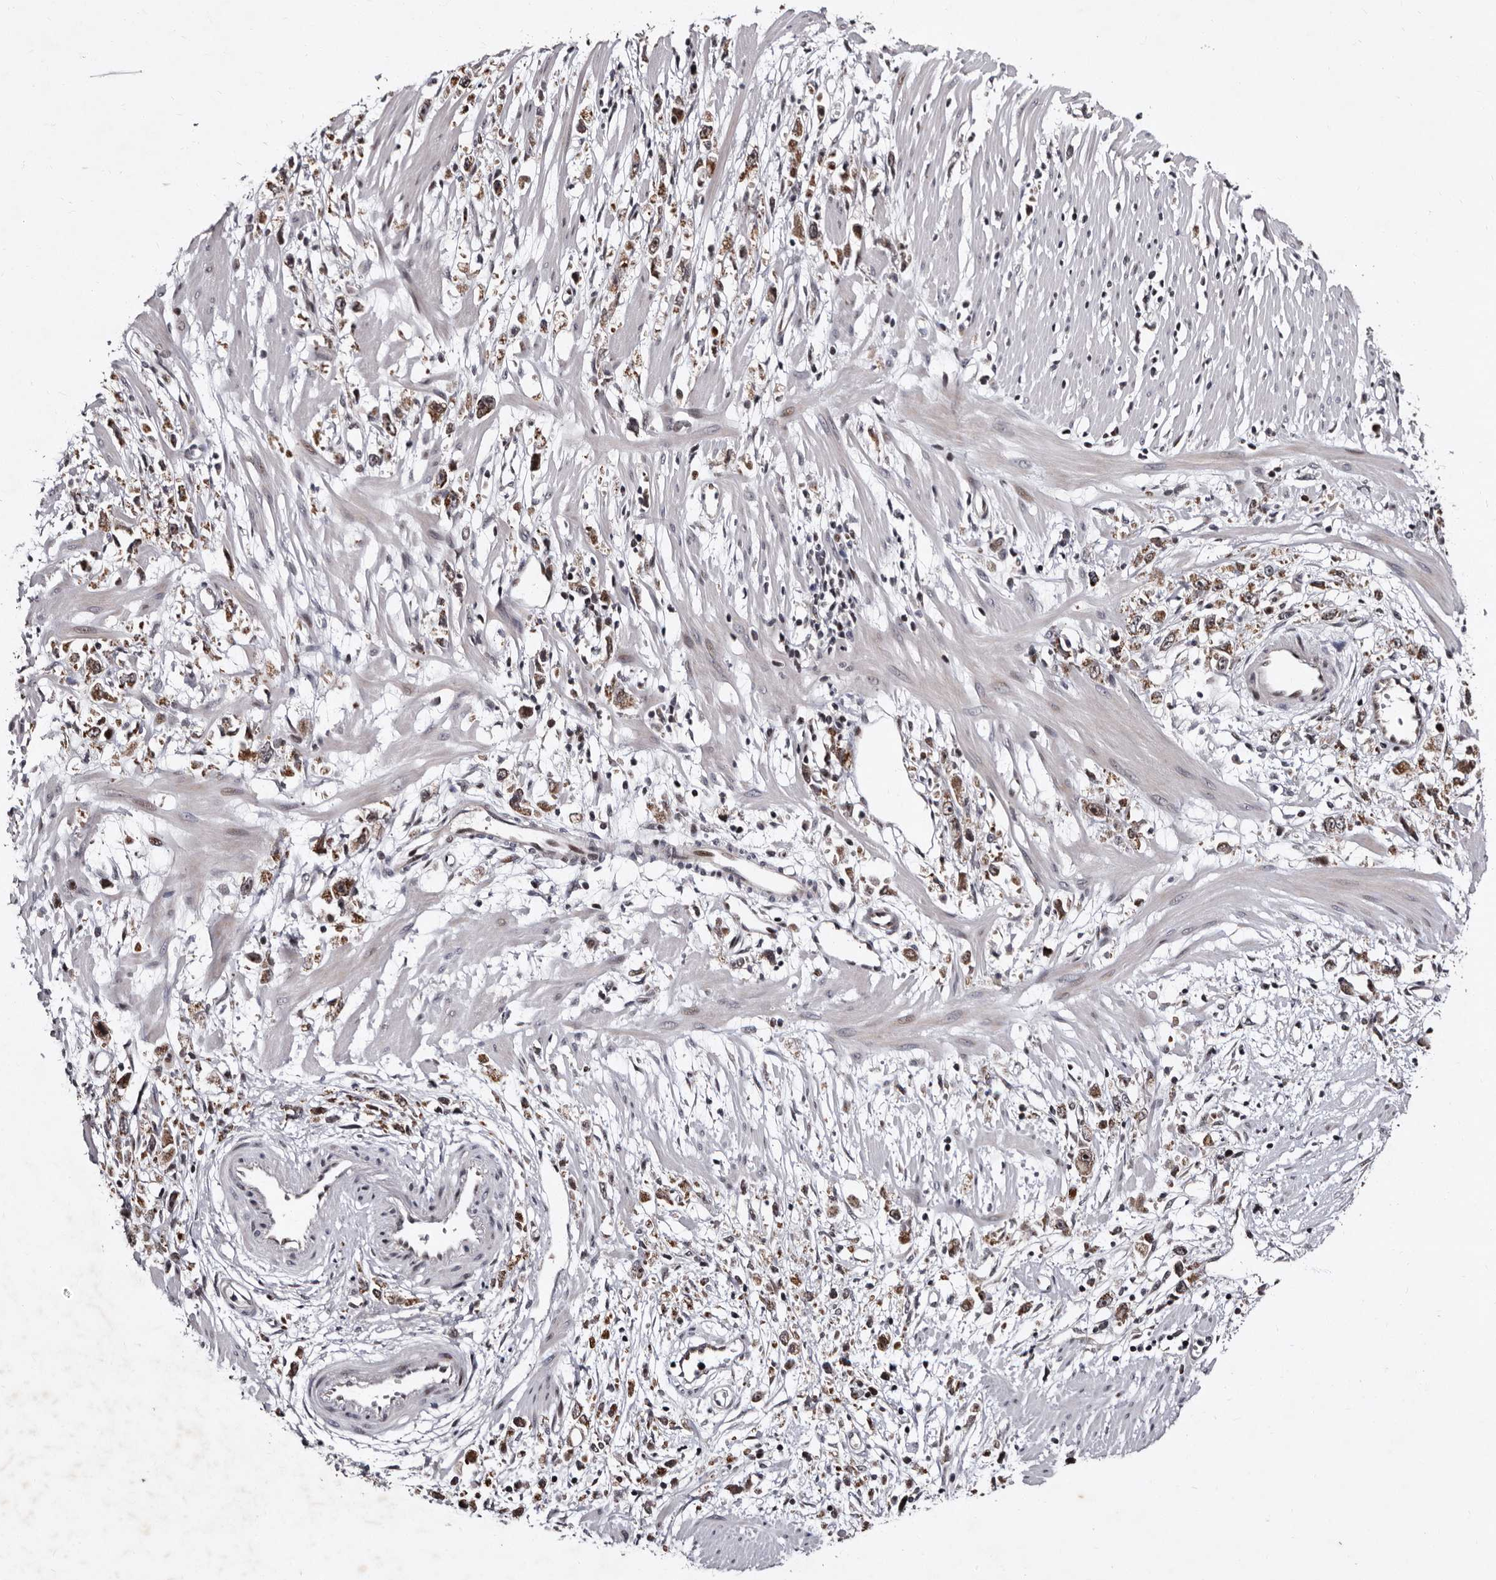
{"staining": {"intensity": "moderate", "quantity": ">75%", "location": "cytoplasmic/membranous,nuclear"}, "tissue": "stomach cancer", "cell_type": "Tumor cells", "image_type": "cancer", "snomed": [{"axis": "morphology", "description": "Adenocarcinoma, NOS"}, {"axis": "topography", "description": "Stomach"}], "caption": "A medium amount of moderate cytoplasmic/membranous and nuclear expression is present in approximately >75% of tumor cells in stomach cancer tissue. Immunohistochemistry (ihc) stains the protein in brown and the nuclei are stained blue.", "gene": "TNKS", "patient": {"sex": "female", "age": 59}}